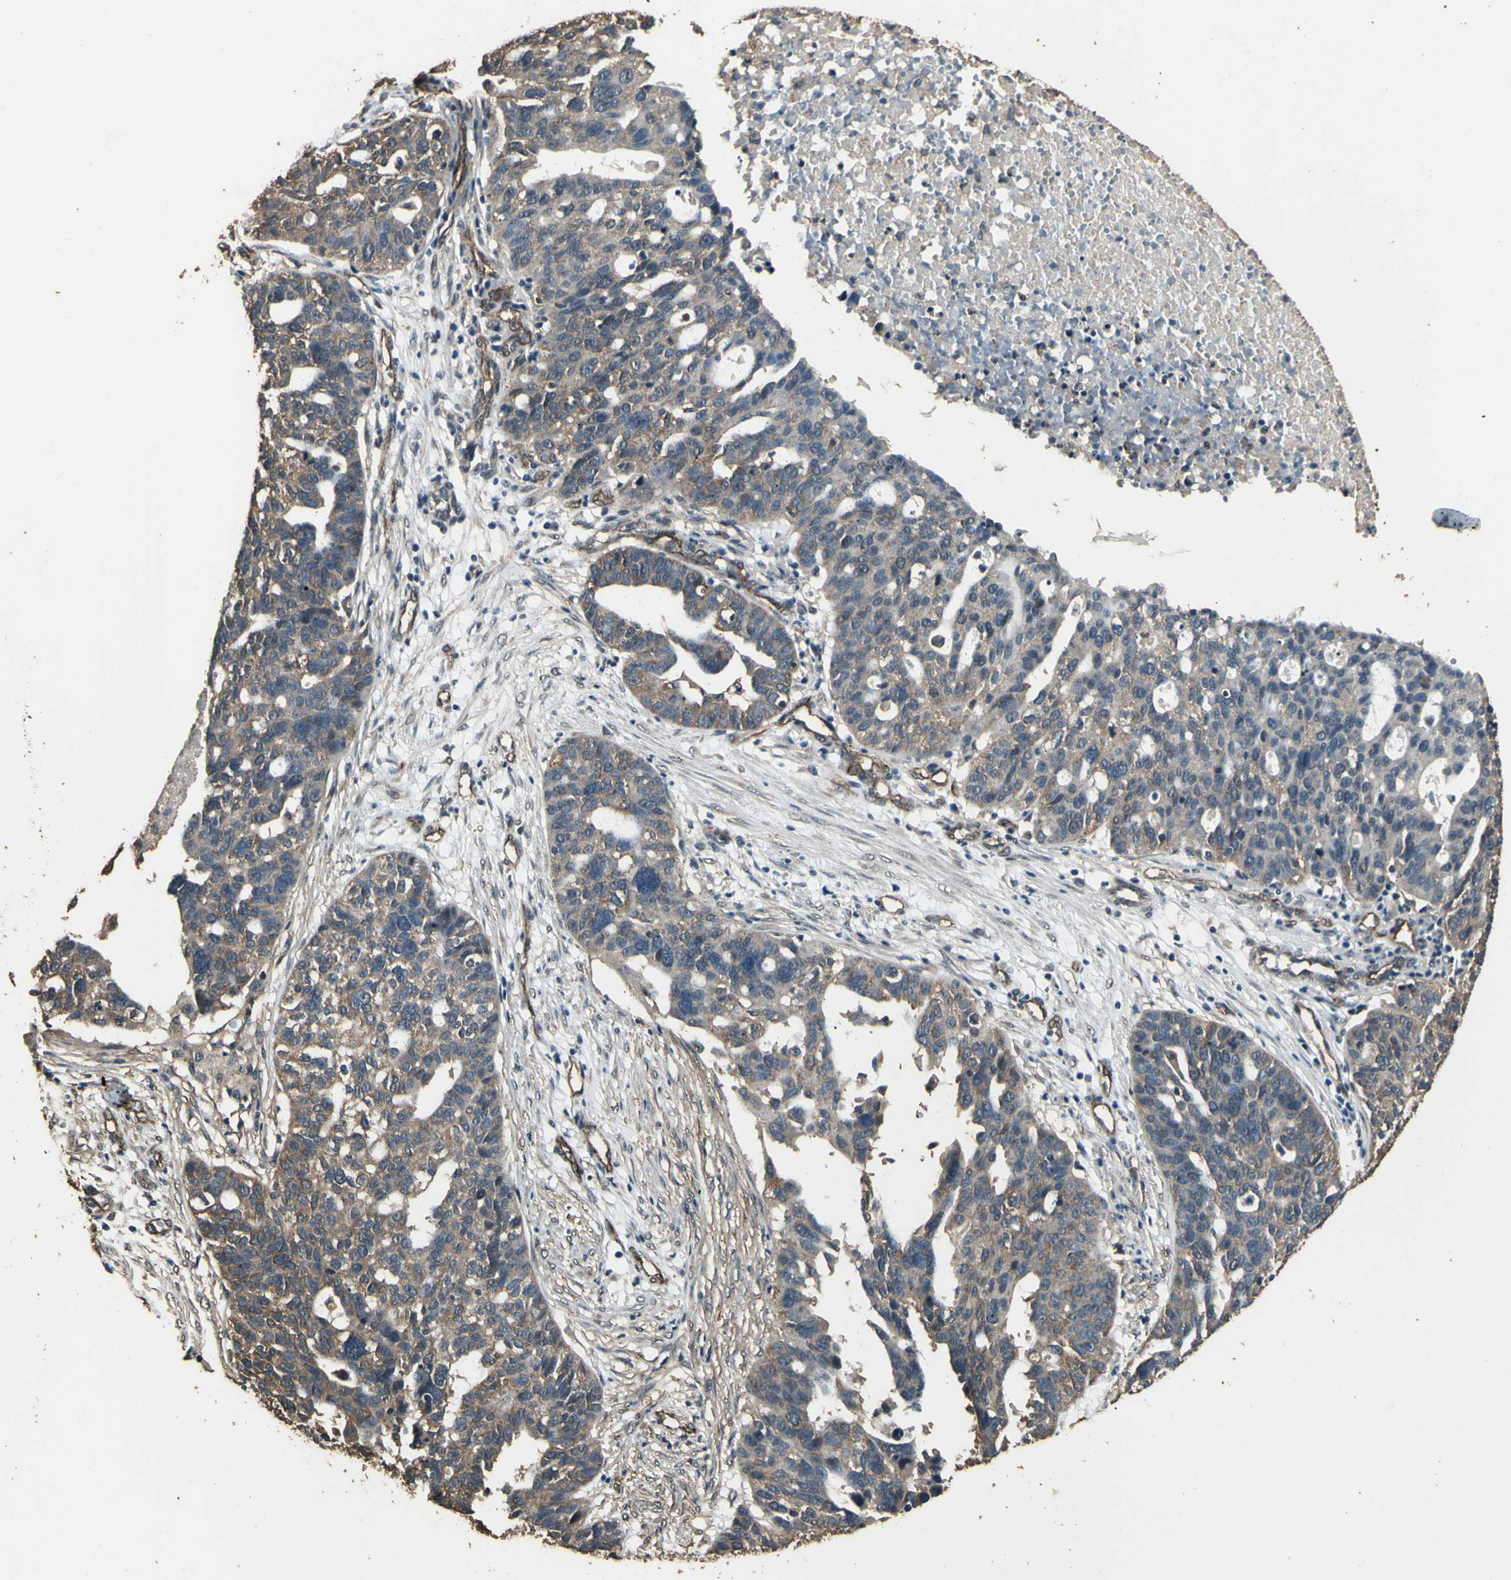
{"staining": {"intensity": "weak", "quantity": ">75%", "location": "cytoplasmic/membranous"}, "tissue": "ovarian cancer", "cell_type": "Tumor cells", "image_type": "cancer", "snomed": [{"axis": "morphology", "description": "Cystadenocarcinoma, serous, NOS"}, {"axis": "topography", "description": "Ovary"}], "caption": "Immunohistochemical staining of human ovarian cancer exhibits weak cytoplasmic/membranous protein staining in approximately >75% of tumor cells.", "gene": "TSPO", "patient": {"sex": "female", "age": 59}}